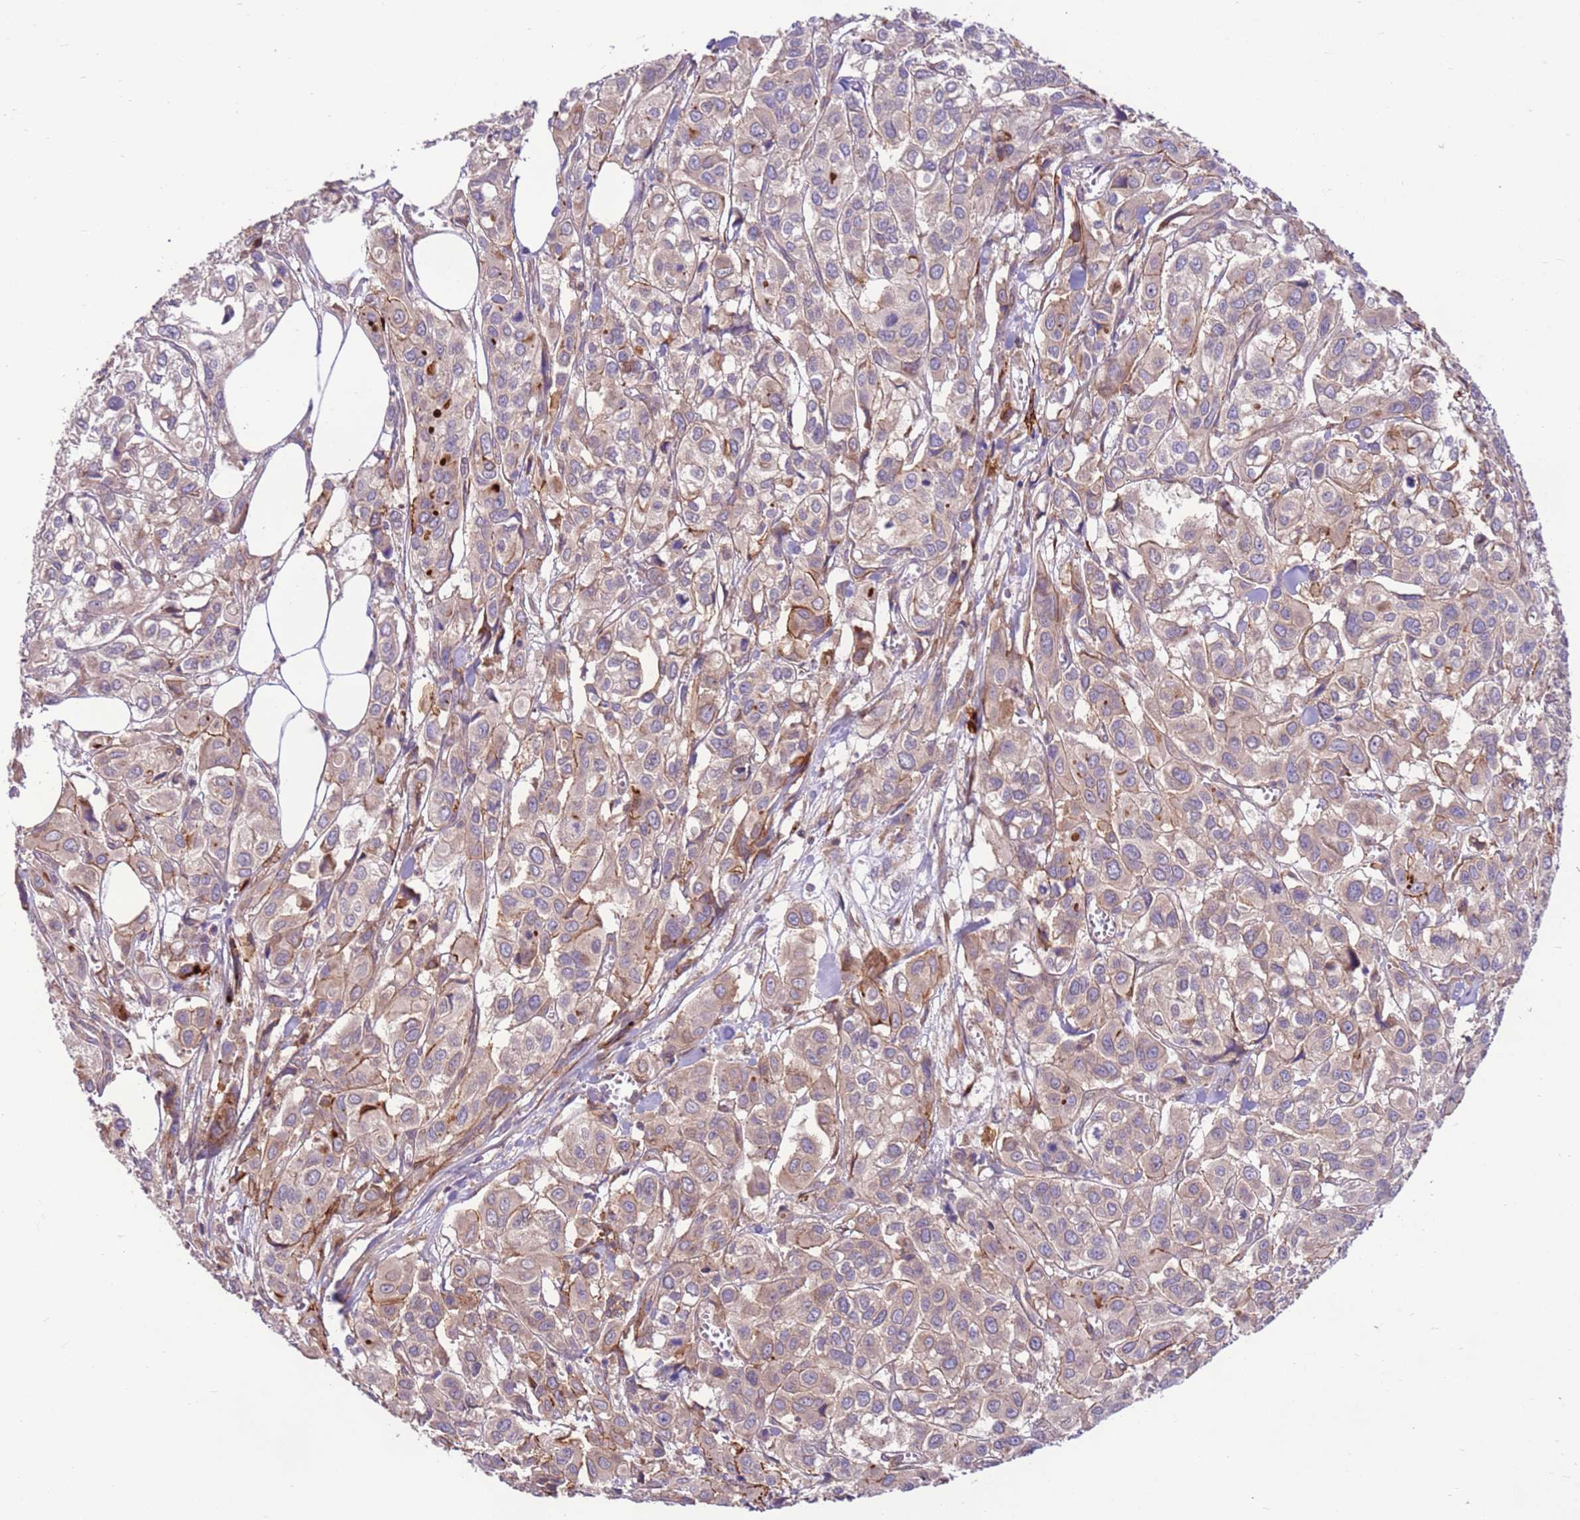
{"staining": {"intensity": "weak", "quantity": ">75%", "location": "cytoplasmic/membranous"}, "tissue": "urothelial cancer", "cell_type": "Tumor cells", "image_type": "cancer", "snomed": [{"axis": "morphology", "description": "Urothelial carcinoma, High grade"}, {"axis": "topography", "description": "Urinary bladder"}], "caption": "About >75% of tumor cells in urothelial cancer reveal weak cytoplasmic/membranous protein positivity as visualized by brown immunohistochemical staining.", "gene": "DDX19B", "patient": {"sex": "male", "age": 67}}